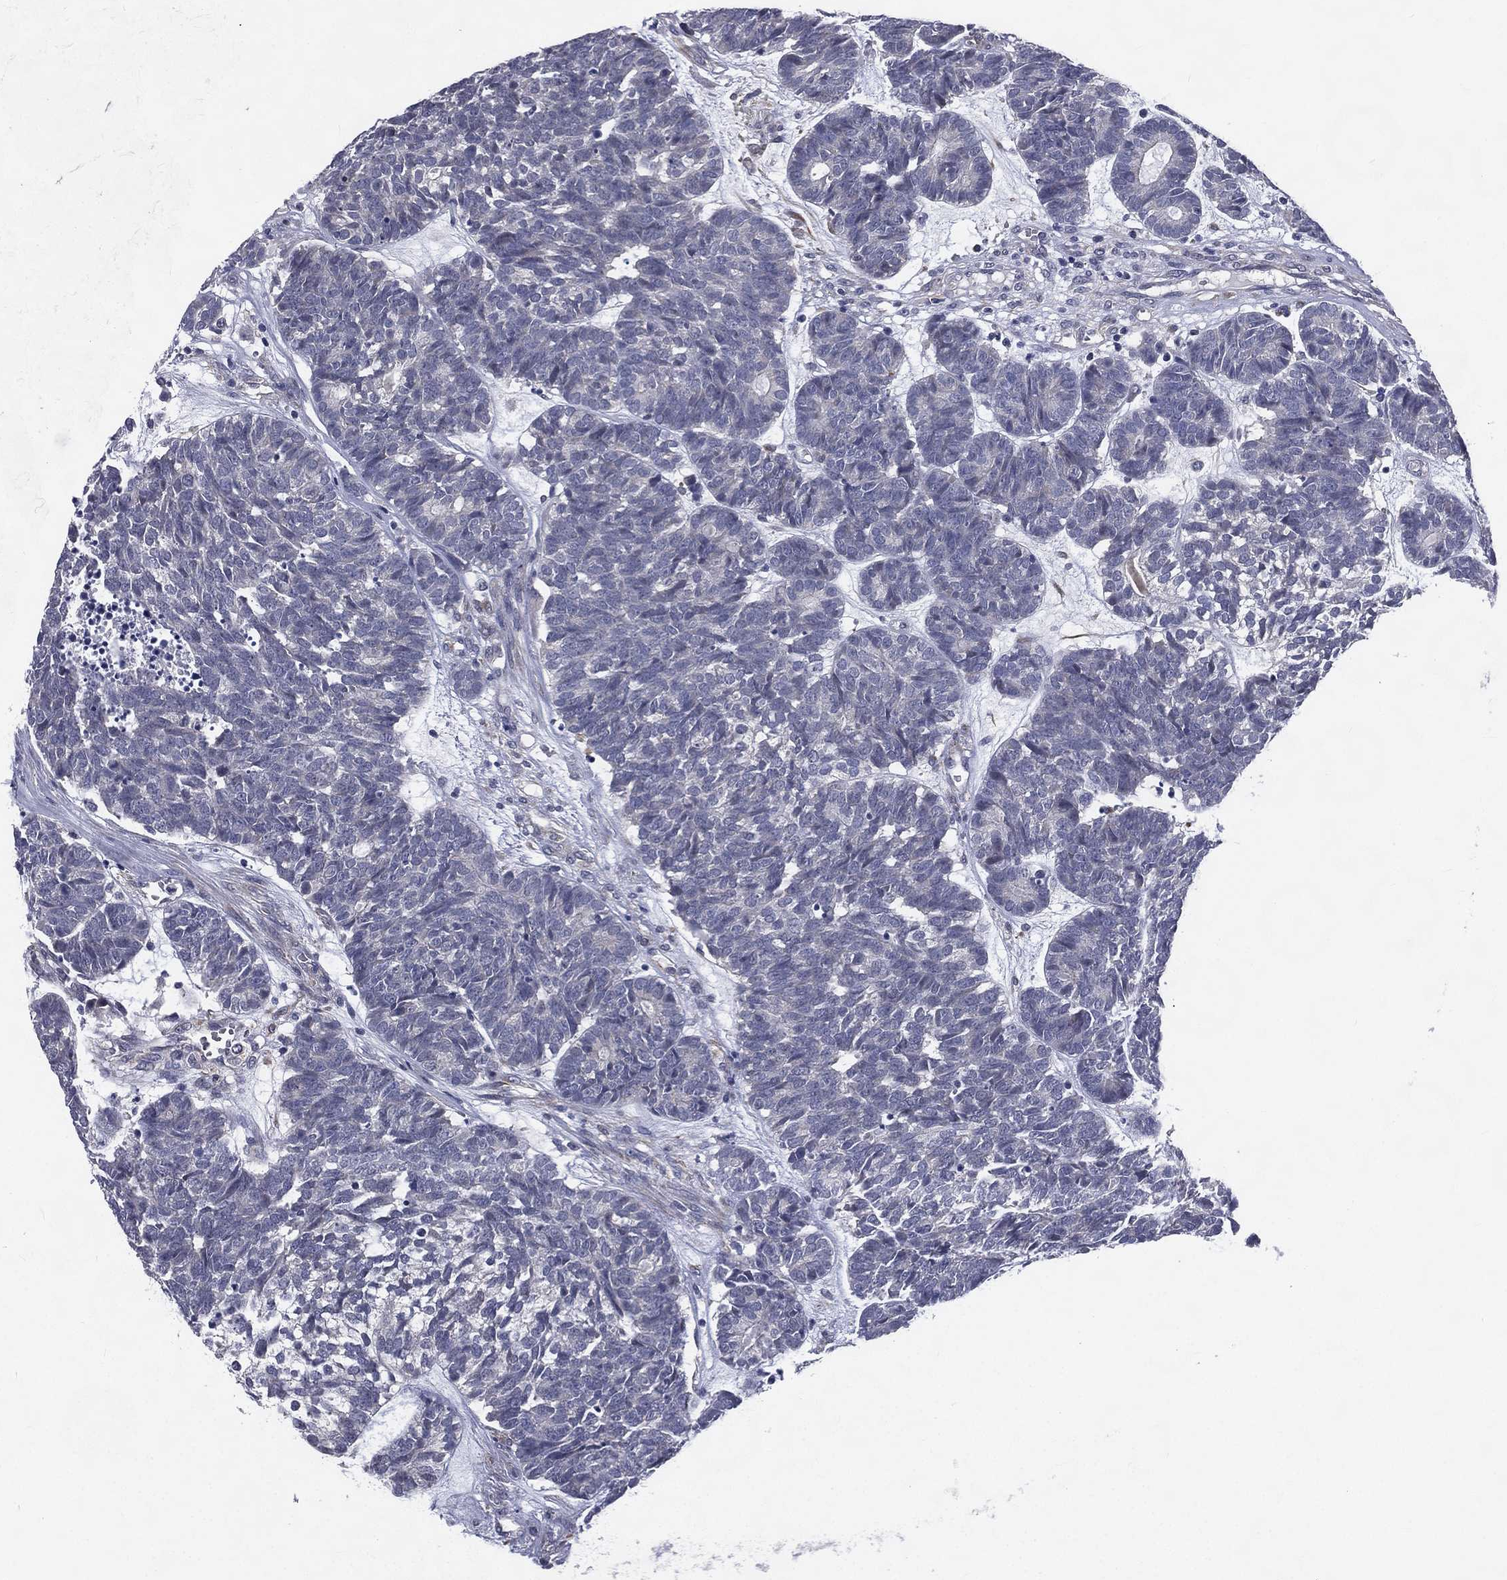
{"staining": {"intensity": "negative", "quantity": "none", "location": "none"}, "tissue": "head and neck cancer", "cell_type": "Tumor cells", "image_type": "cancer", "snomed": [{"axis": "morphology", "description": "Adenocarcinoma, NOS"}, {"axis": "topography", "description": "Head-Neck"}], "caption": "Photomicrograph shows no protein expression in tumor cells of head and neck cancer (adenocarcinoma) tissue.", "gene": "IFT27", "patient": {"sex": "female", "age": 81}}